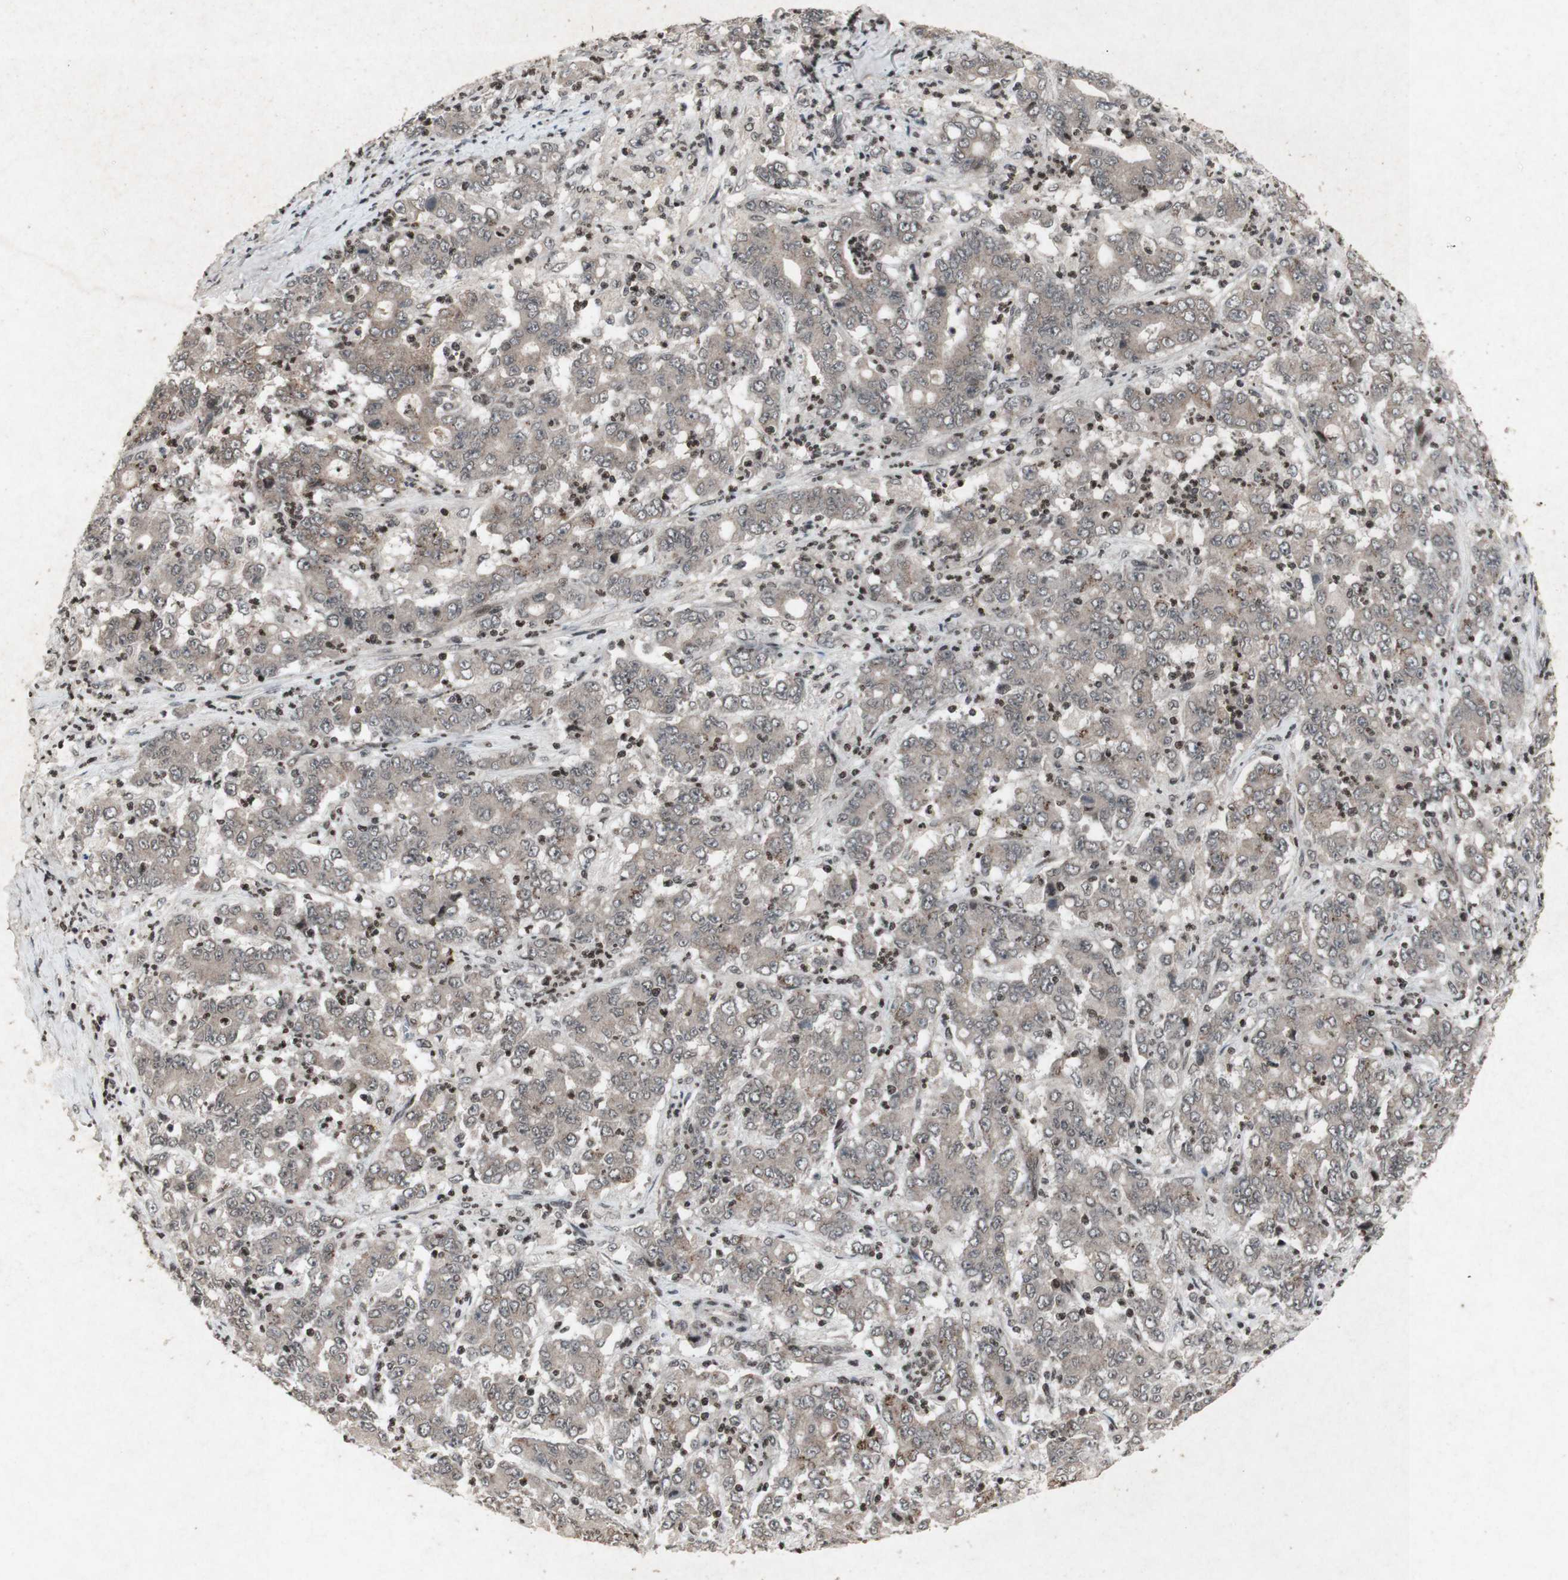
{"staining": {"intensity": "weak", "quantity": "25%-75%", "location": "cytoplasmic/membranous"}, "tissue": "stomach cancer", "cell_type": "Tumor cells", "image_type": "cancer", "snomed": [{"axis": "morphology", "description": "Adenocarcinoma, NOS"}, {"axis": "topography", "description": "Stomach, lower"}], "caption": "Stomach adenocarcinoma stained for a protein (brown) shows weak cytoplasmic/membranous positive expression in approximately 25%-75% of tumor cells.", "gene": "PLXNA1", "patient": {"sex": "female", "age": 71}}